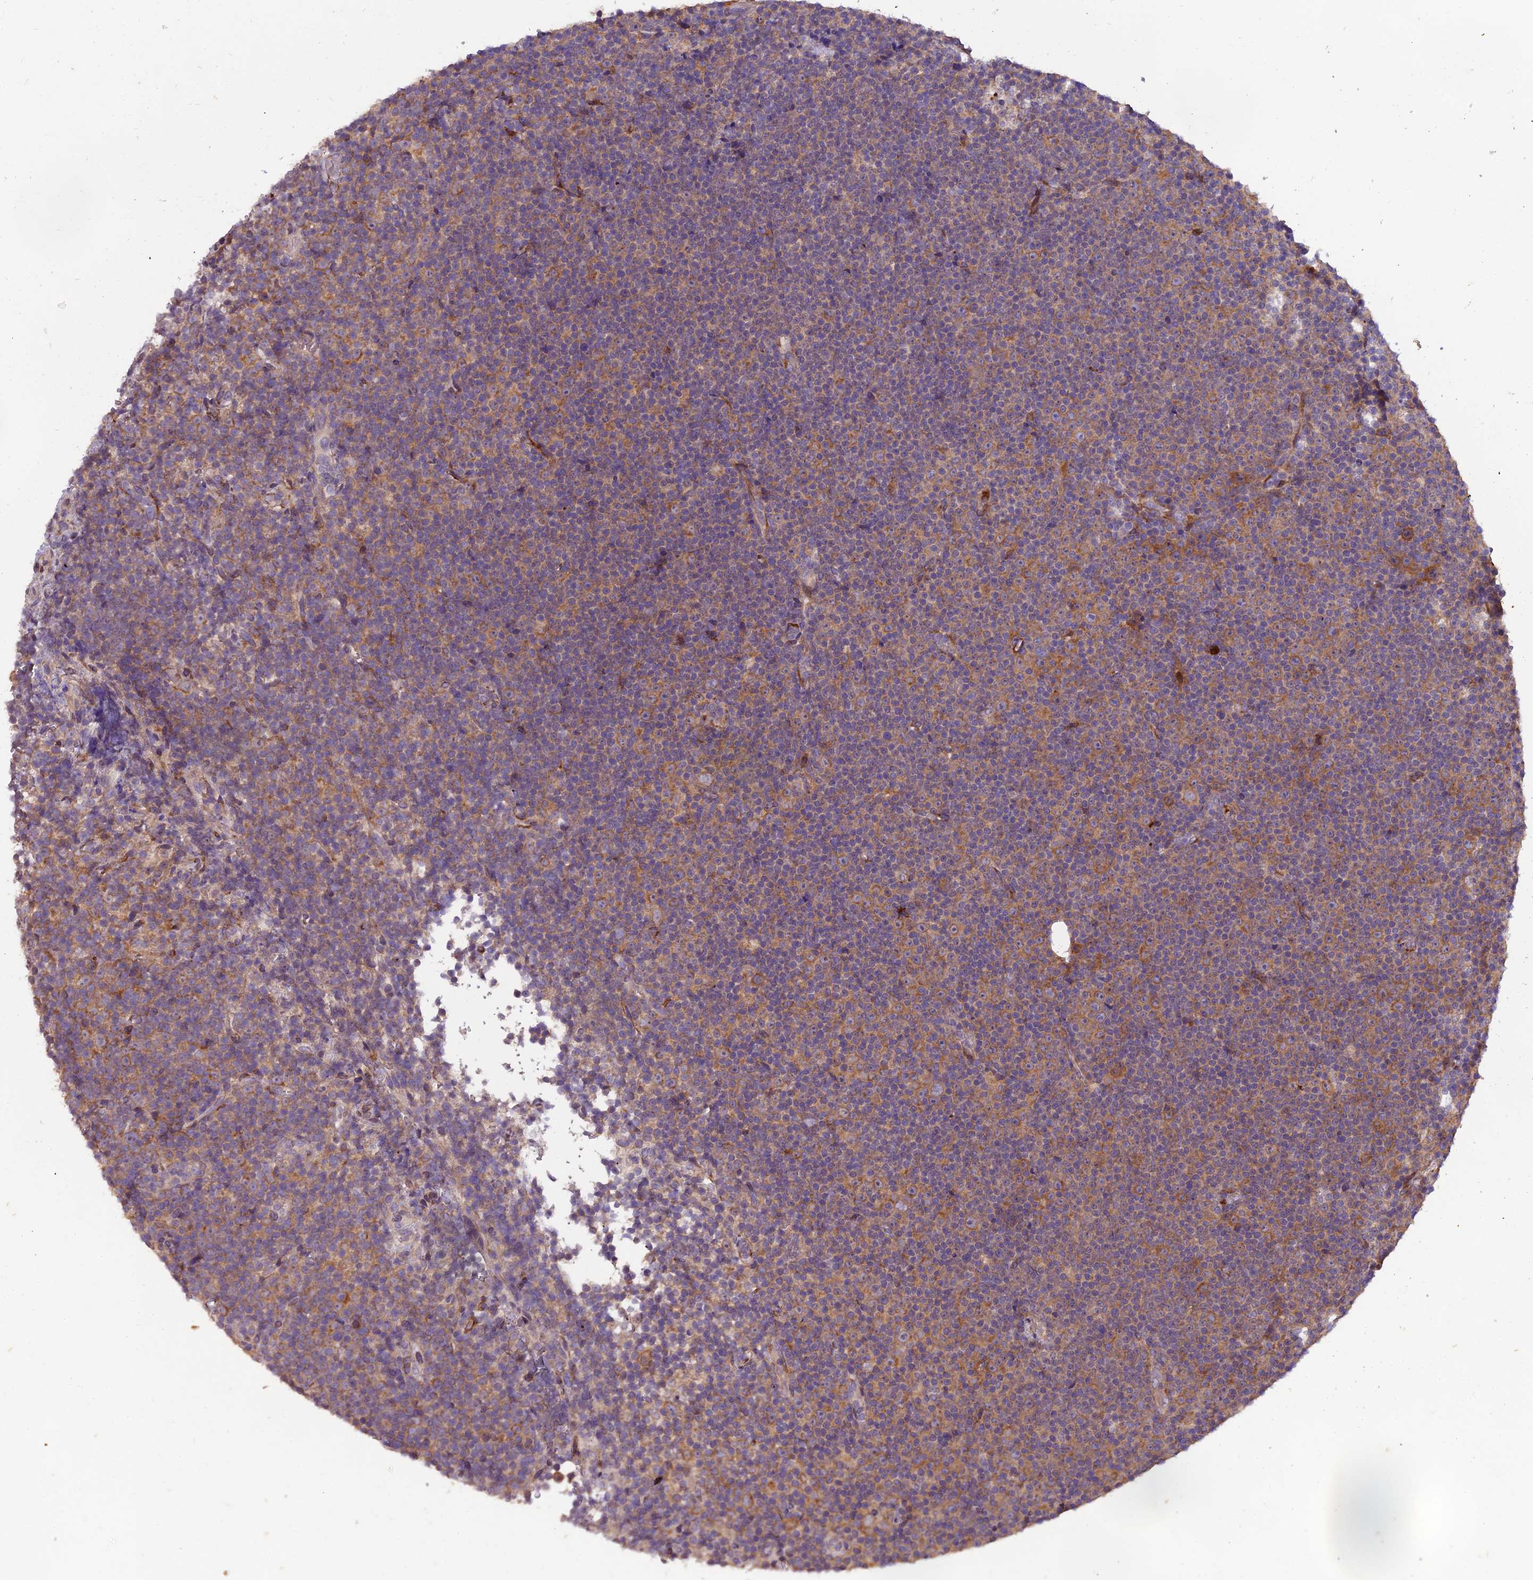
{"staining": {"intensity": "weak", "quantity": "25%-75%", "location": "cytoplasmic/membranous"}, "tissue": "lymphoma", "cell_type": "Tumor cells", "image_type": "cancer", "snomed": [{"axis": "morphology", "description": "Malignant lymphoma, non-Hodgkin's type, Low grade"}, {"axis": "topography", "description": "Lymph node"}], "caption": "Tumor cells show low levels of weak cytoplasmic/membranous positivity in about 25%-75% of cells in malignant lymphoma, non-Hodgkin's type (low-grade).", "gene": "CENPL", "patient": {"sex": "female", "age": 67}}